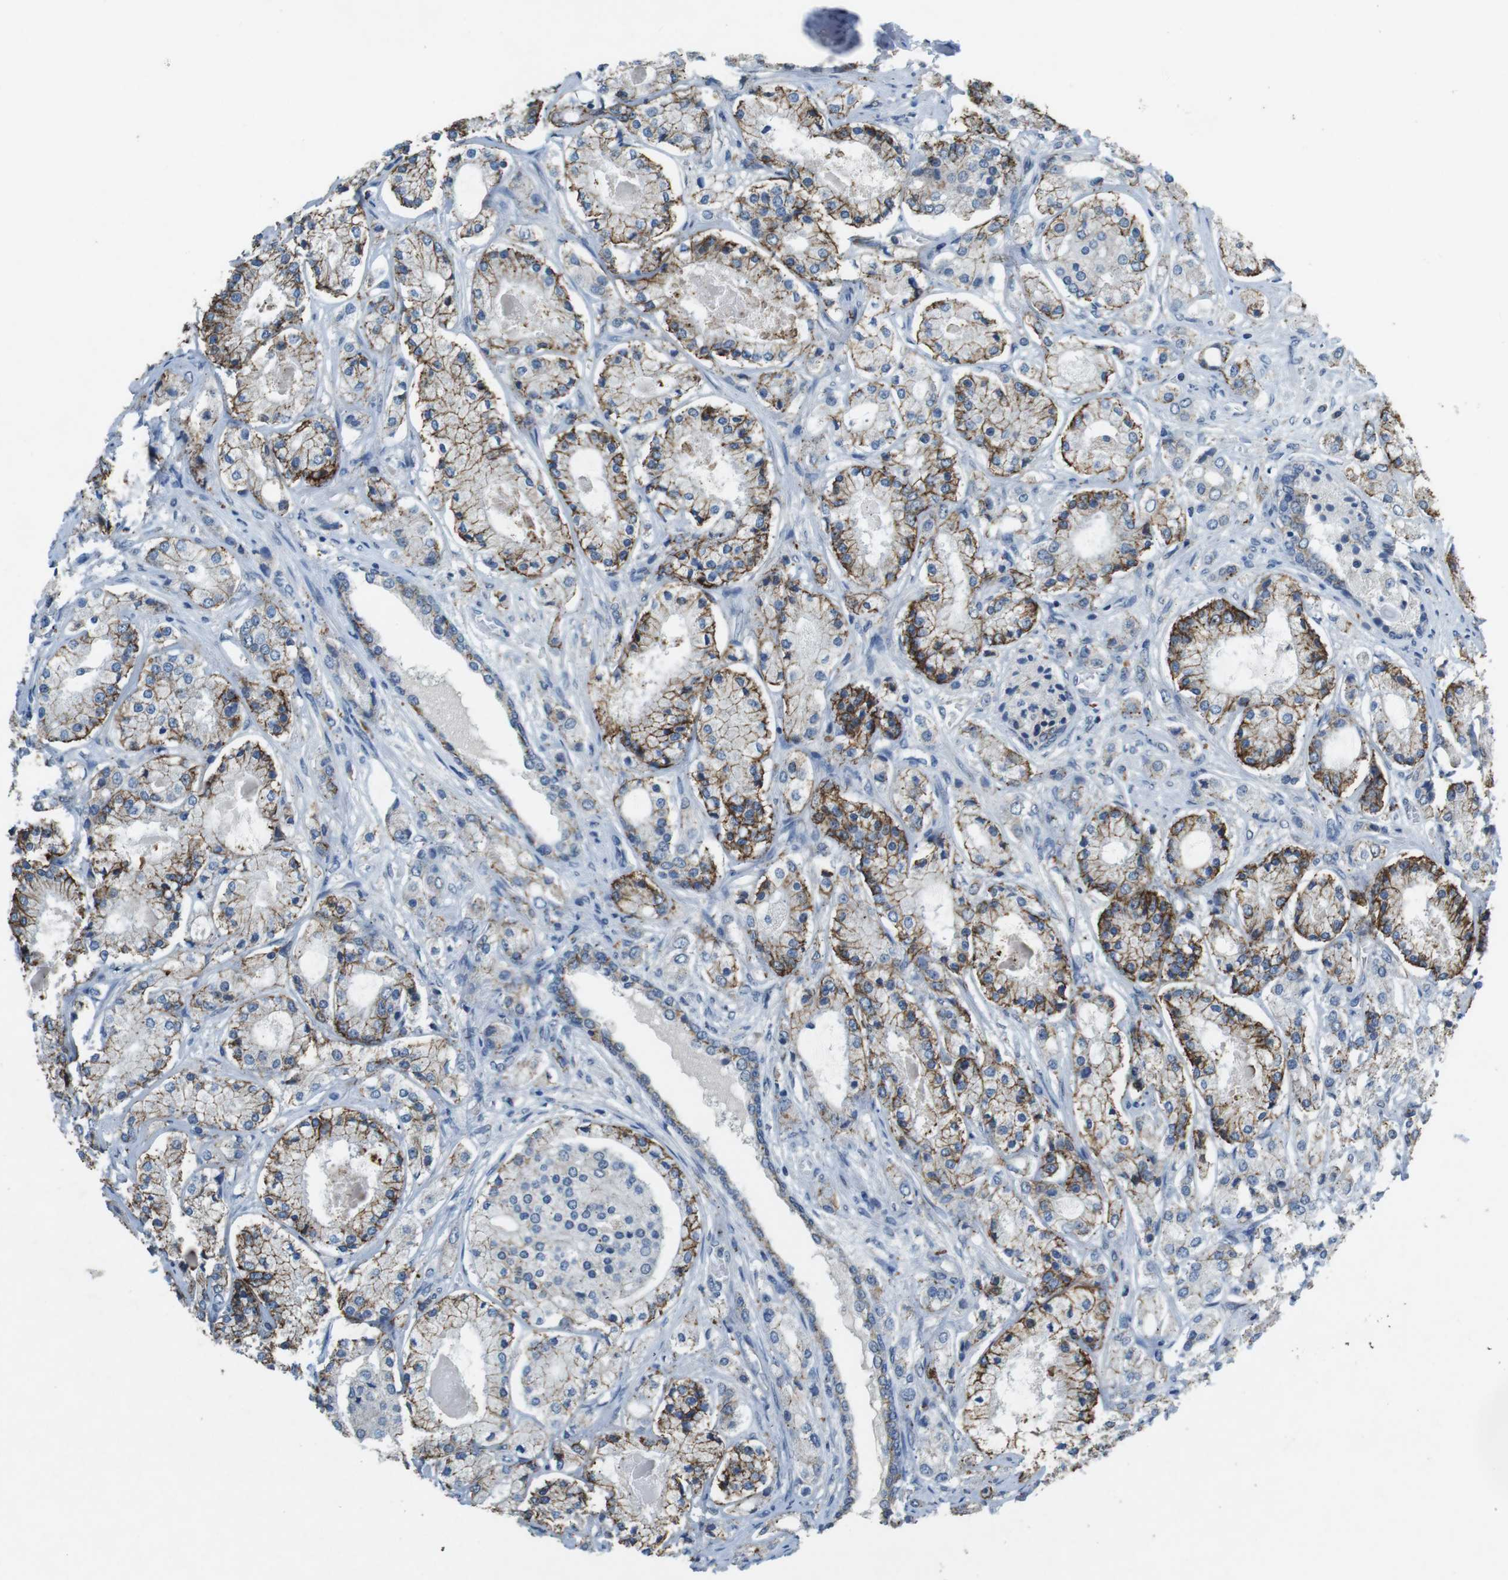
{"staining": {"intensity": "moderate", "quantity": "25%-75%", "location": "cytoplasmic/membranous"}, "tissue": "prostate cancer", "cell_type": "Tumor cells", "image_type": "cancer", "snomed": [{"axis": "morphology", "description": "Adenocarcinoma, High grade"}, {"axis": "topography", "description": "Prostate"}], "caption": "Brown immunohistochemical staining in human prostate cancer (high-grade adenocarcinoma) displays moderate cytoplasmic/membranous positivity in approximately 25%-75% of tumor cells.", "gene": "CLDN7", "patient": {"sex": "male", "age": 65}}